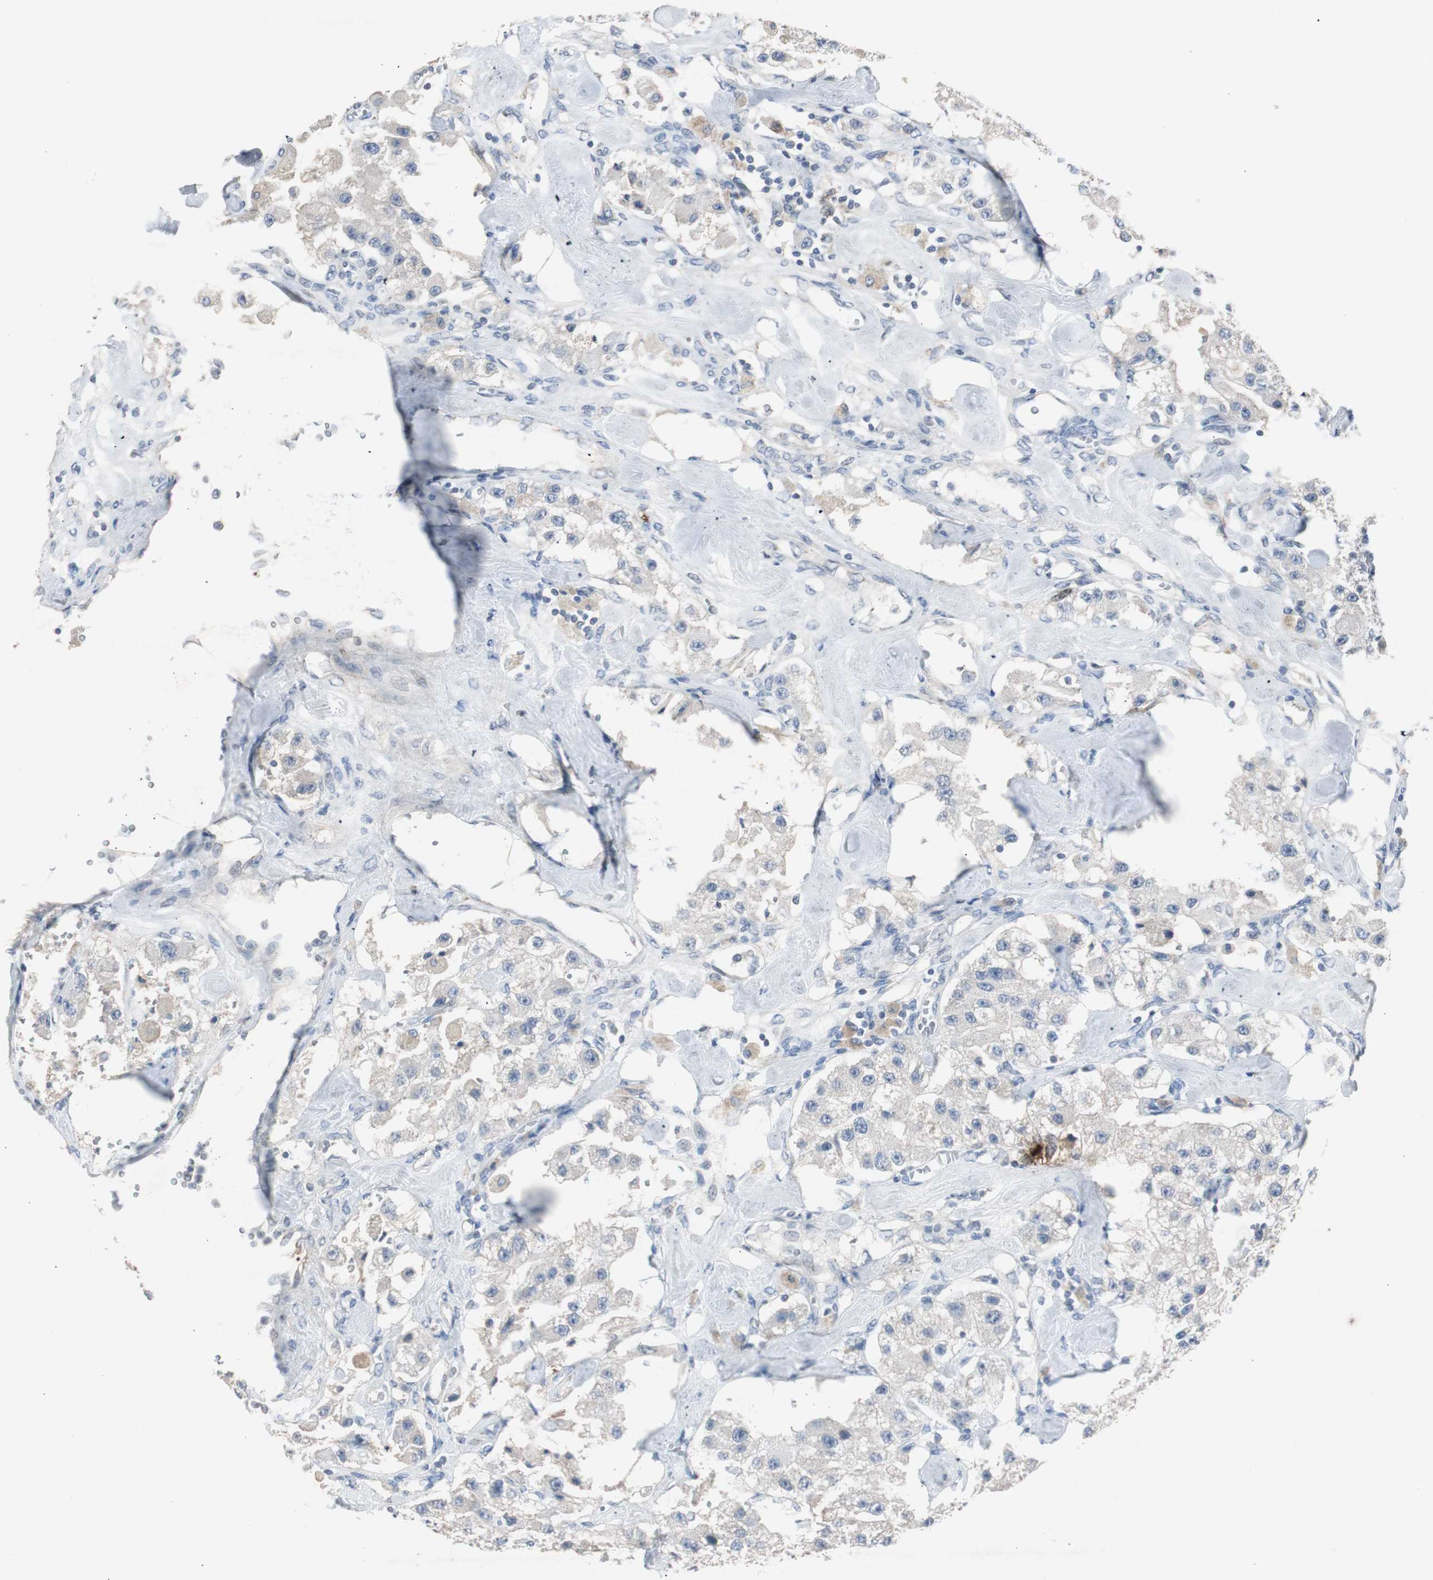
{"staining": {"intensity": "negative", "quantity": "none", "location": "none"}, "tissue": "carcinoid", "cell_type": "Tumor cells", "image_type": "cancer", "snomed": [{"axis": "morphology", "description": "Carcinoid, malignant, NOS"}, {"axis": "topography", "description": "Pancreas"}], "caption": "The photomicrograph displays no significant staining in tumor cells of carcinoid (malignant). (DAB (3,3'-diaminobenzidine) IHC with hematoxylin counter stain).", "gene": "TK1", "patient": {"sex": "male", "age": 41}}